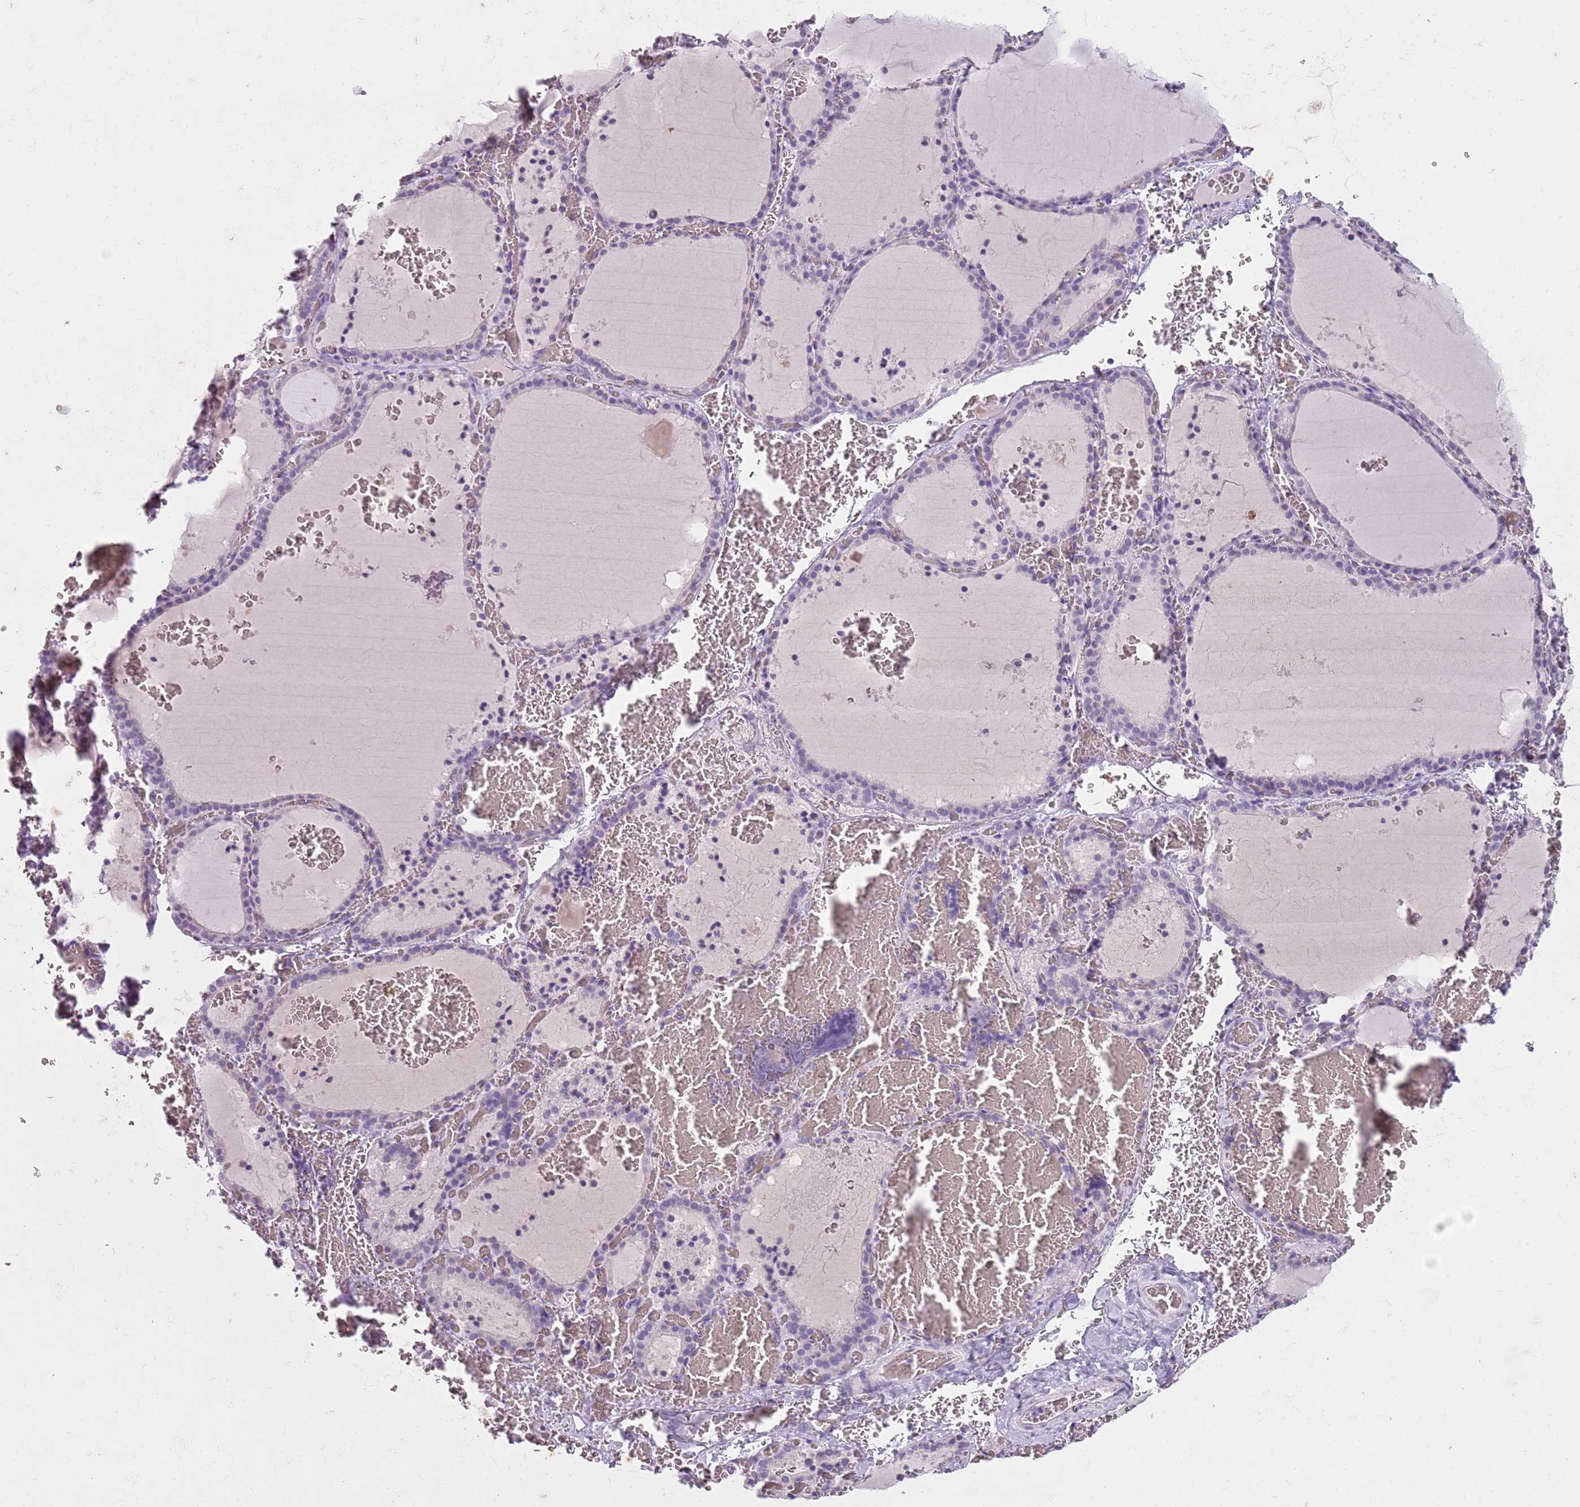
{"staining": {"intensity": "negative", "quantity": "none", "location": "none"}, "tissue": "thyroid gland", "cell_type": "Glandular cells", "image_type": "normal", "snomed": [{"axis": "morphology", "description": "Normal tissue, NOS"}, {"axis": "topography", "description": "Thyroid gland"}], "caption": "Immunohistochemistry (IHC) micrograph of benign thyroid gland: thyroid gland stained with DAB (3,3'-diaminobenzidine) demonstrates no significant protein staining in glandular cells.", "gene": "SLC35E3", "patient": {"sex": "female", "age": 39}}